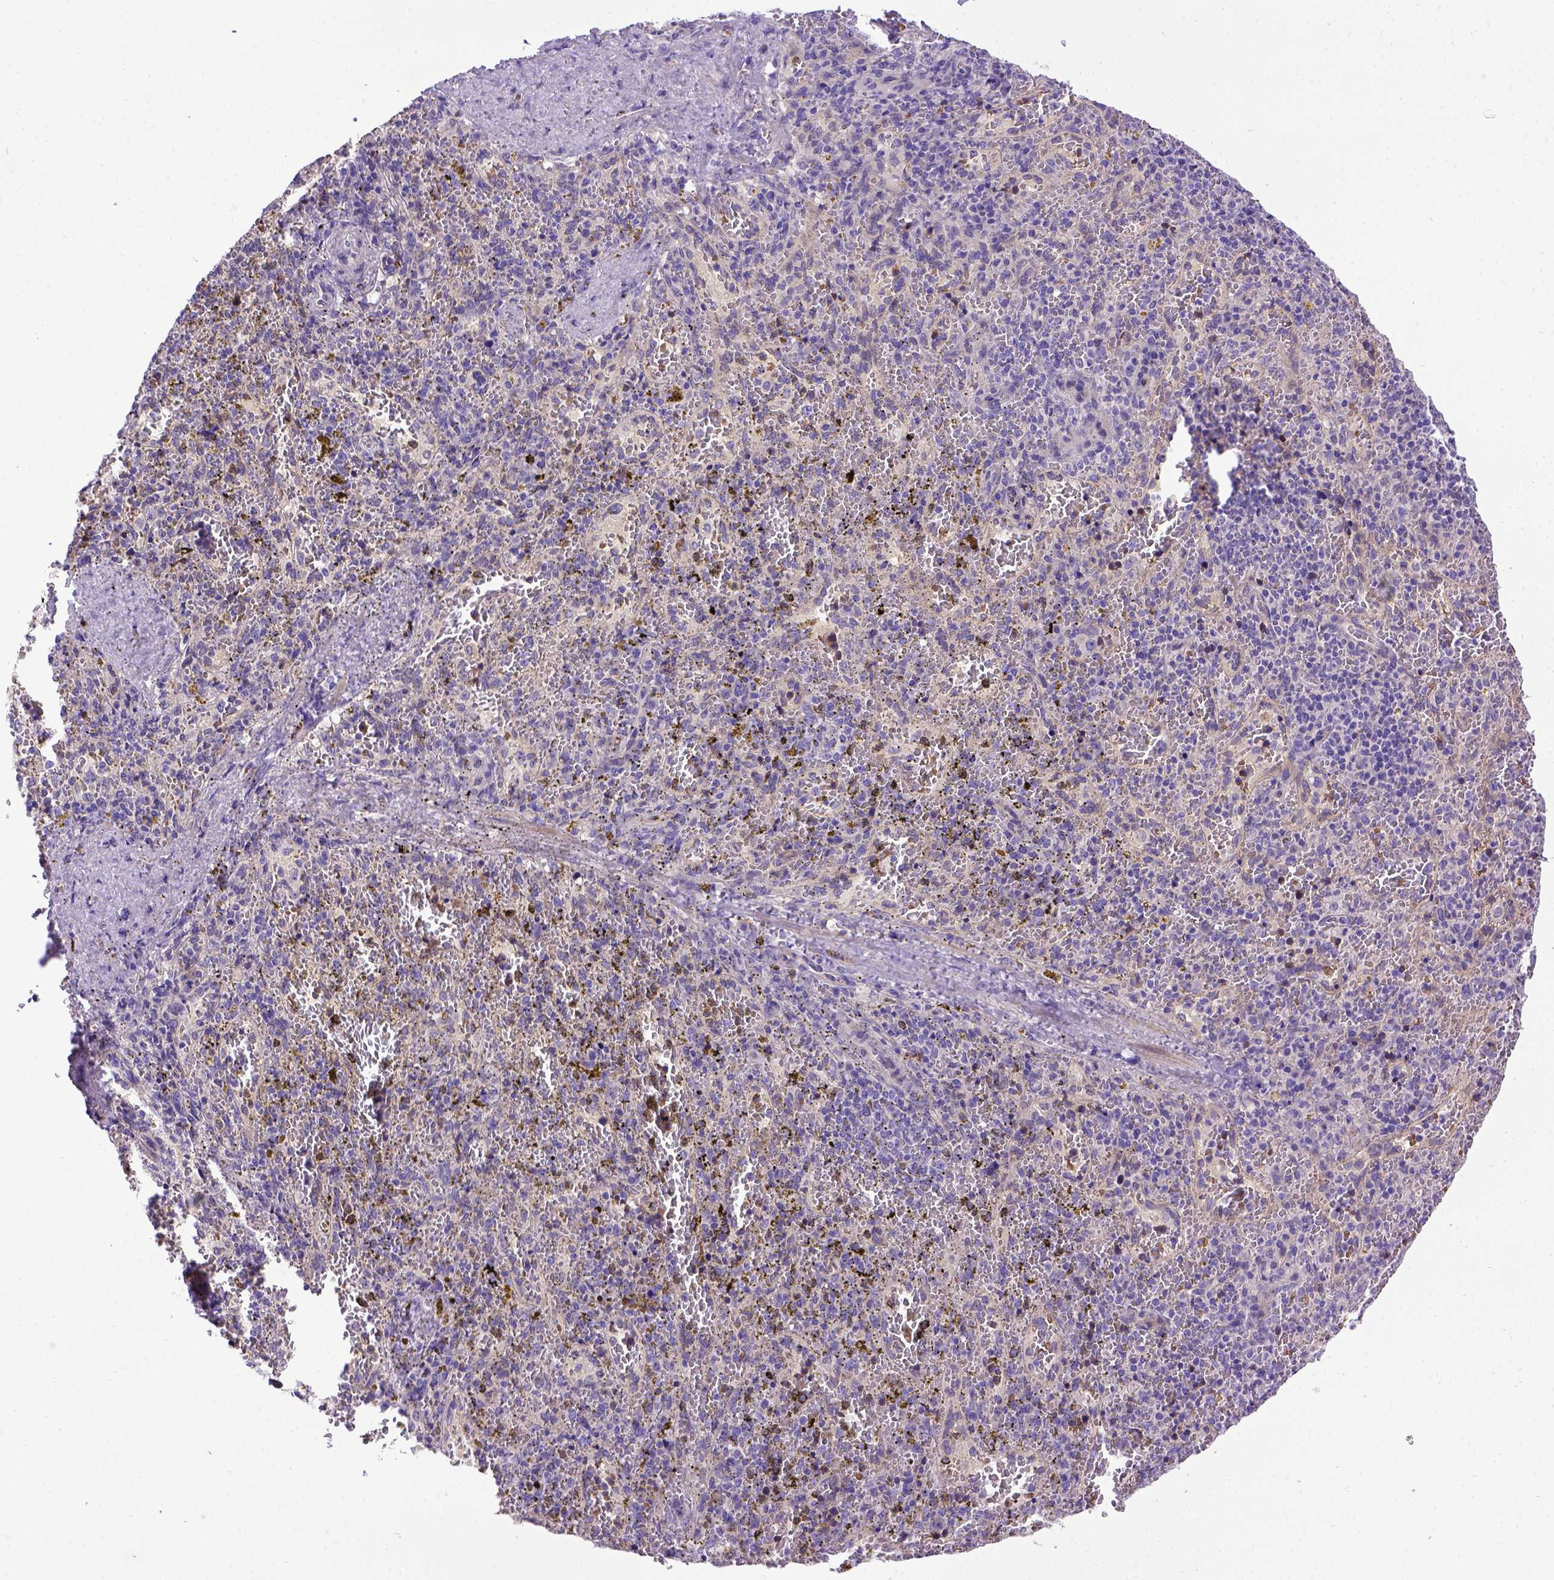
{"staining": {"intensity": "negative", "quantity": "none", "location": "none"}, "tissue": "spleen", "cell_type": "Cells in red pulp", "image_type": "normal", "snomed": [{"axis": "morphology", "description": "Normal tissue, NOS"}, {"axis": "topography", "description": "Spleen"}], "caption": "Cells in red pulp show no significant protein expression in benign spleen. (DAB (3,3'-diaminobenzidine) immunohistochemistry (IHC) with hematoxylin counter stain).", "gene": "ADAM12", "patient": {"sex": "female", "age": 50}}